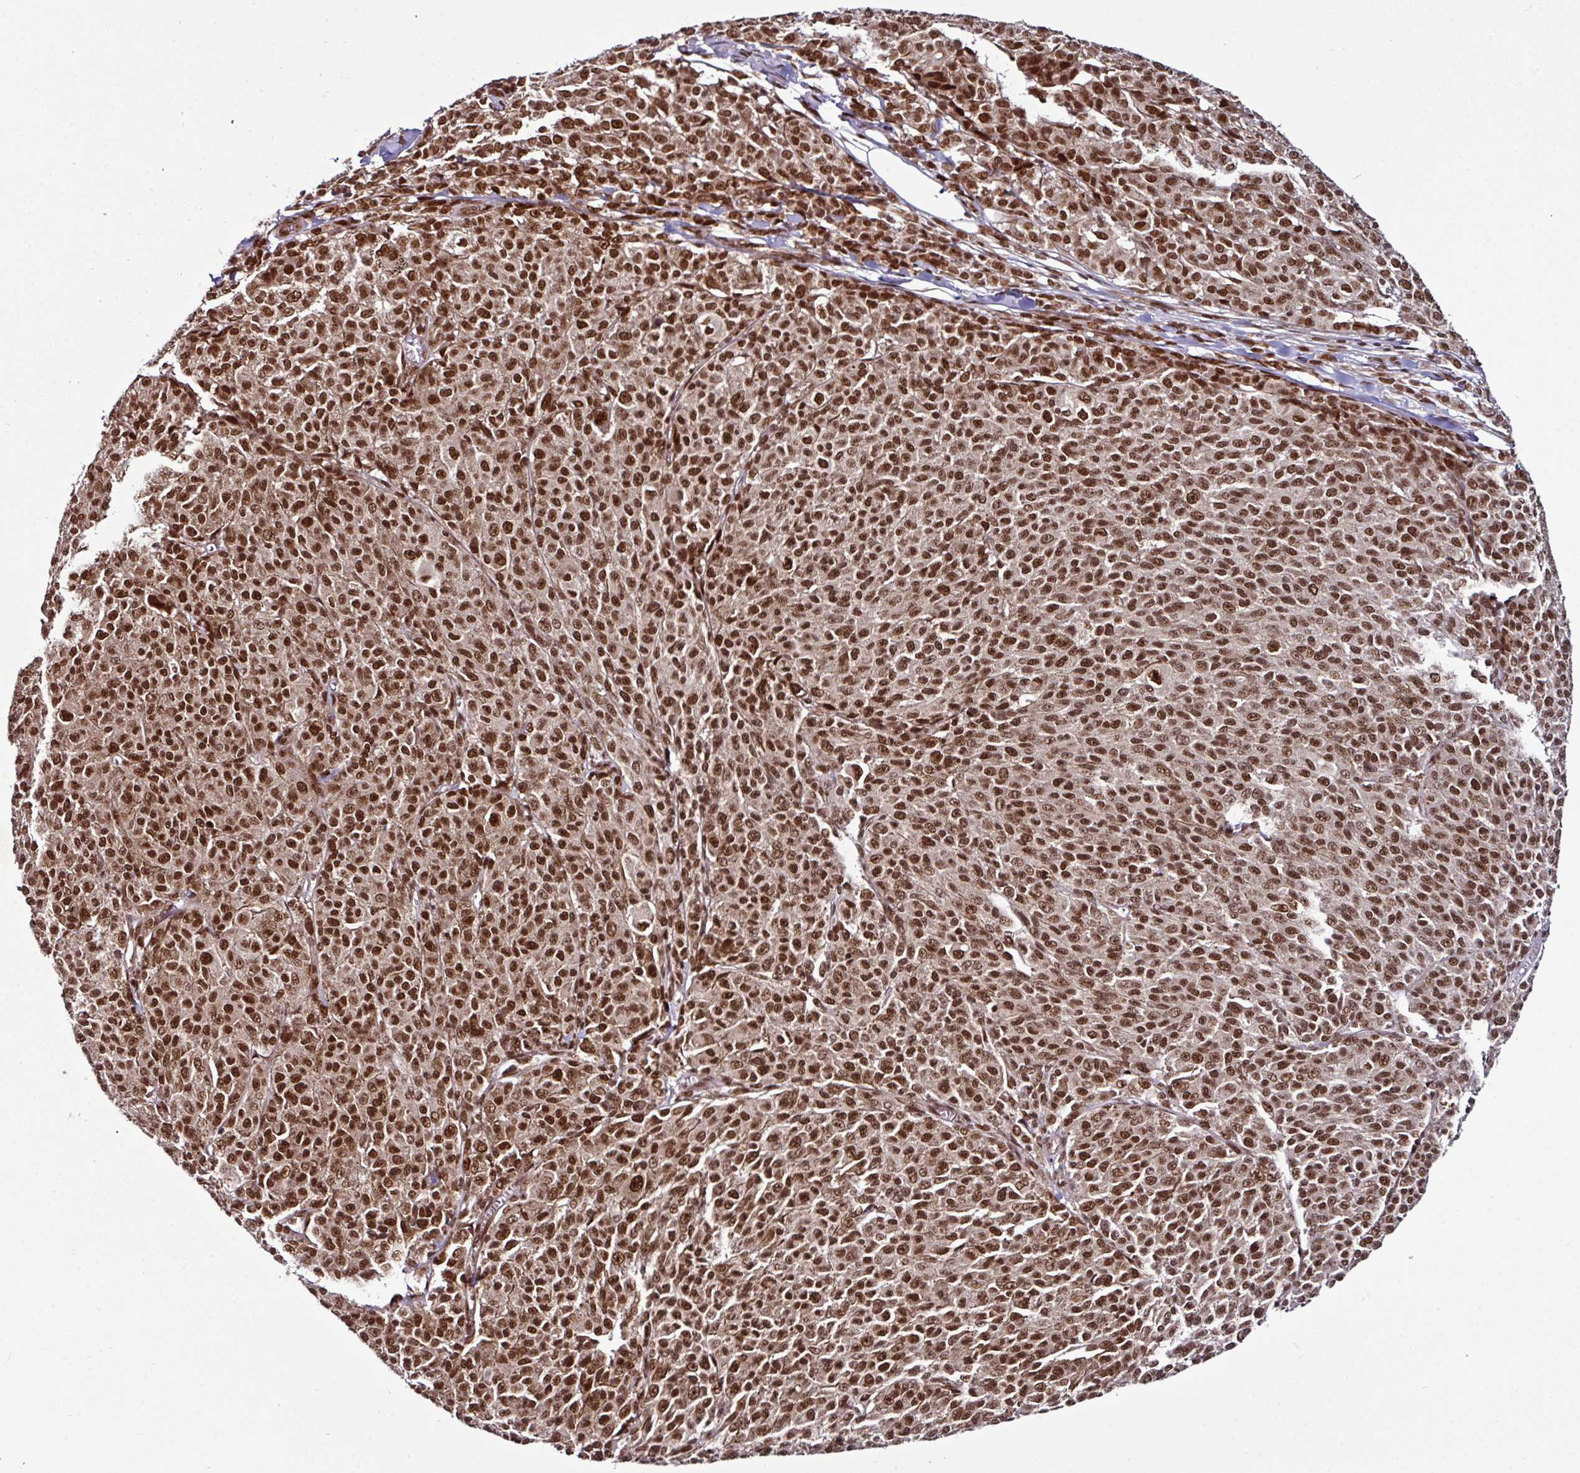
{"staining": {"intensity": "strong", "quantity": ">75%", "location": "nuclear"}, "tissue": "melanoma", "cell_type": "Tumor cells", "image_type": "cancer", "snomed": [{"axis": "morphology", "description": "Malignant melanoma, NOS"}, {"axis": "topography", "description": "Skin"}], "caption": "A high amount of strong nuclear staining is seen in about >75% of tumor cells in melanoma tissue. (brown staining indicates protein expression, while blue staining denotes nuclei).", "gene": "MORF4L2", "patient": {"sex": "female", "age": 52}}